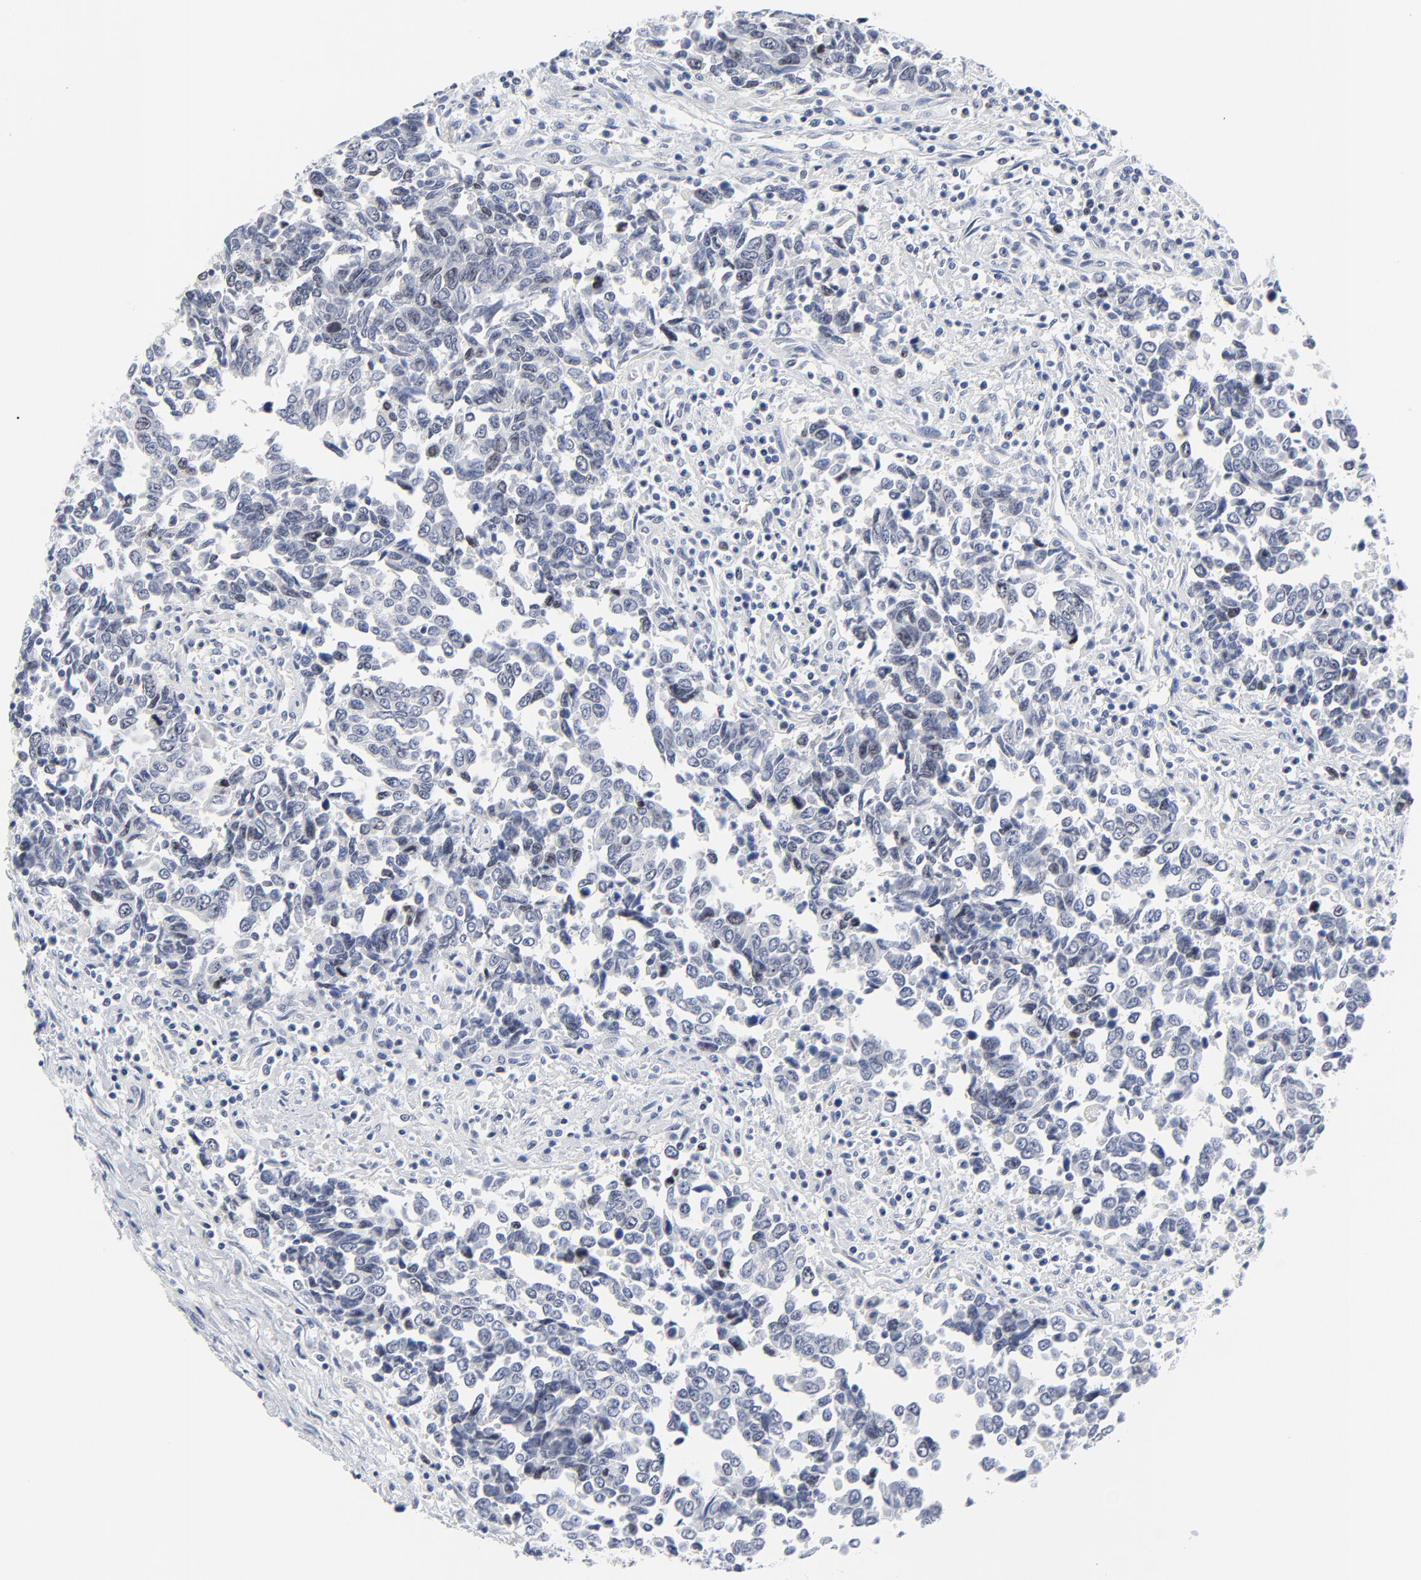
{"staining": {"intensity": "weak", "quantity": "<25%", "location": "nuclear"}, "tissue": "urothelial cancer", "cell_type": "Tumor cells", "image_type": "cancer", "snomed": [{"axis": "morphology", "description": "Urothelial carcinoma, High grade"}, {"axis": "topography", "description": "Urinary bladder"}], "caption": "The micrograph shows no staining of tumor cells in urothelial cancer.", "gene": "ZNF589", "patient": {"sex": "male", "age": 86}}